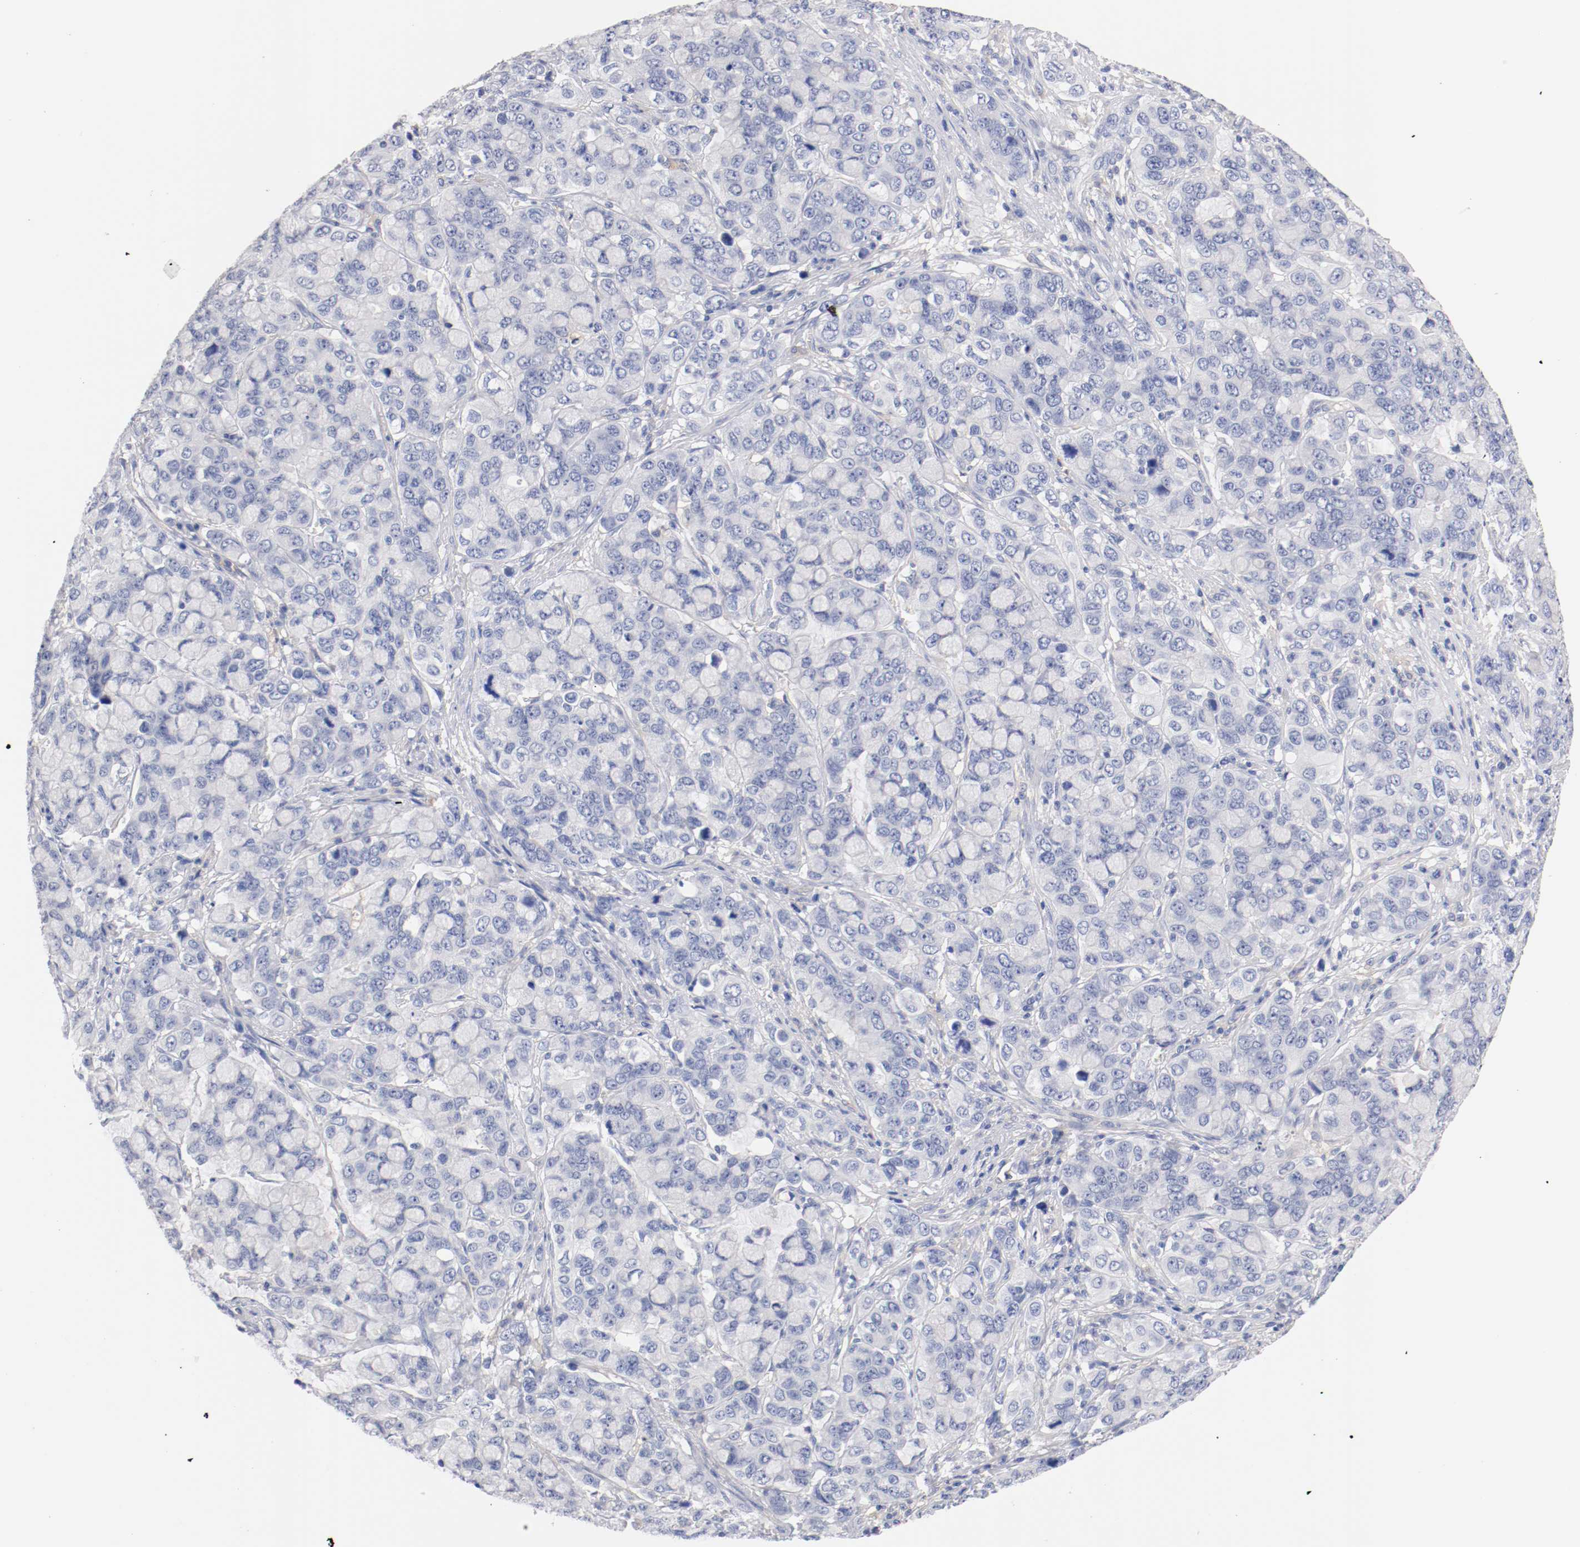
{"staining": {"intensity": "negative", "quantity": "none", "location": "none"}, "tissue": "stomach cancer", "cell_type": "Tumor cells", "image_type": "cancer", "snomed": [{"axis": "morphology", "description": "Adenocarcinoma, NOS"}, {"axis": "topography", "description": "Stomach, lower"}], "caption": "Immunohistochemistry histopathology image of adenocarcinoma (stomach) stained for a protein (brown), which exhibits no positivity in tumor cells.", "gene": "FGFBP1", "patient": {"sex": "male", "age": 84}}